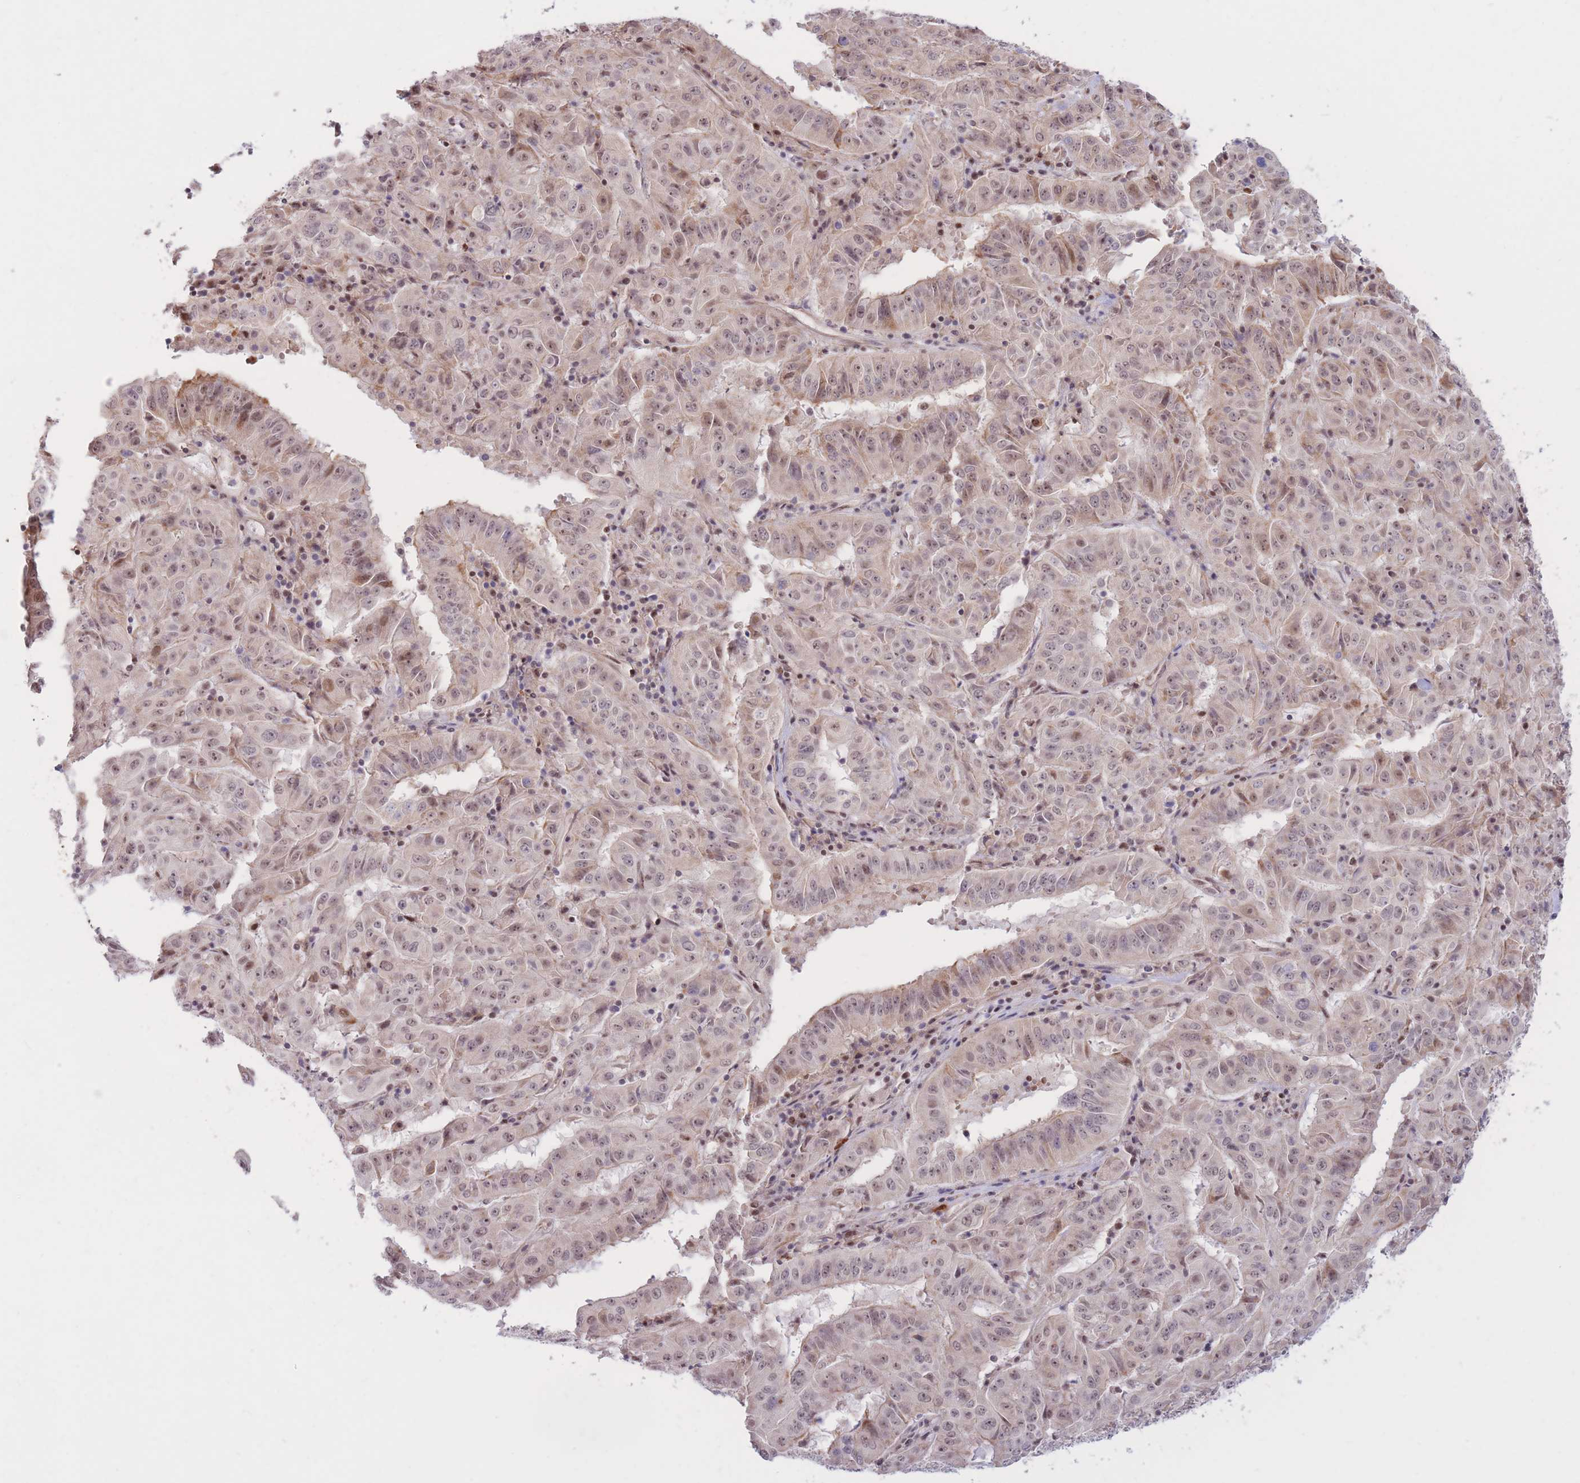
{"staining": {"intensity": "weak", "quantity": ">75%", "location": "nuclear"}, "tissue": "pancreatic cancer", "cell_type": "Tumor cells", "image_type": "cancer", "snomed": [{"axis": "morphology", "description": "Adenocarcinoma, NOS"}, {"axis": "topography", "description": "Pancreas"}], "caption": "This is an image of IHC staining of pancreatic cancer (adenocarcinoma), which shows weak expression in the nuclear of tumor cells.", "gene": "ERICH6B", "patient": {"sex": "male", "age": 63}}